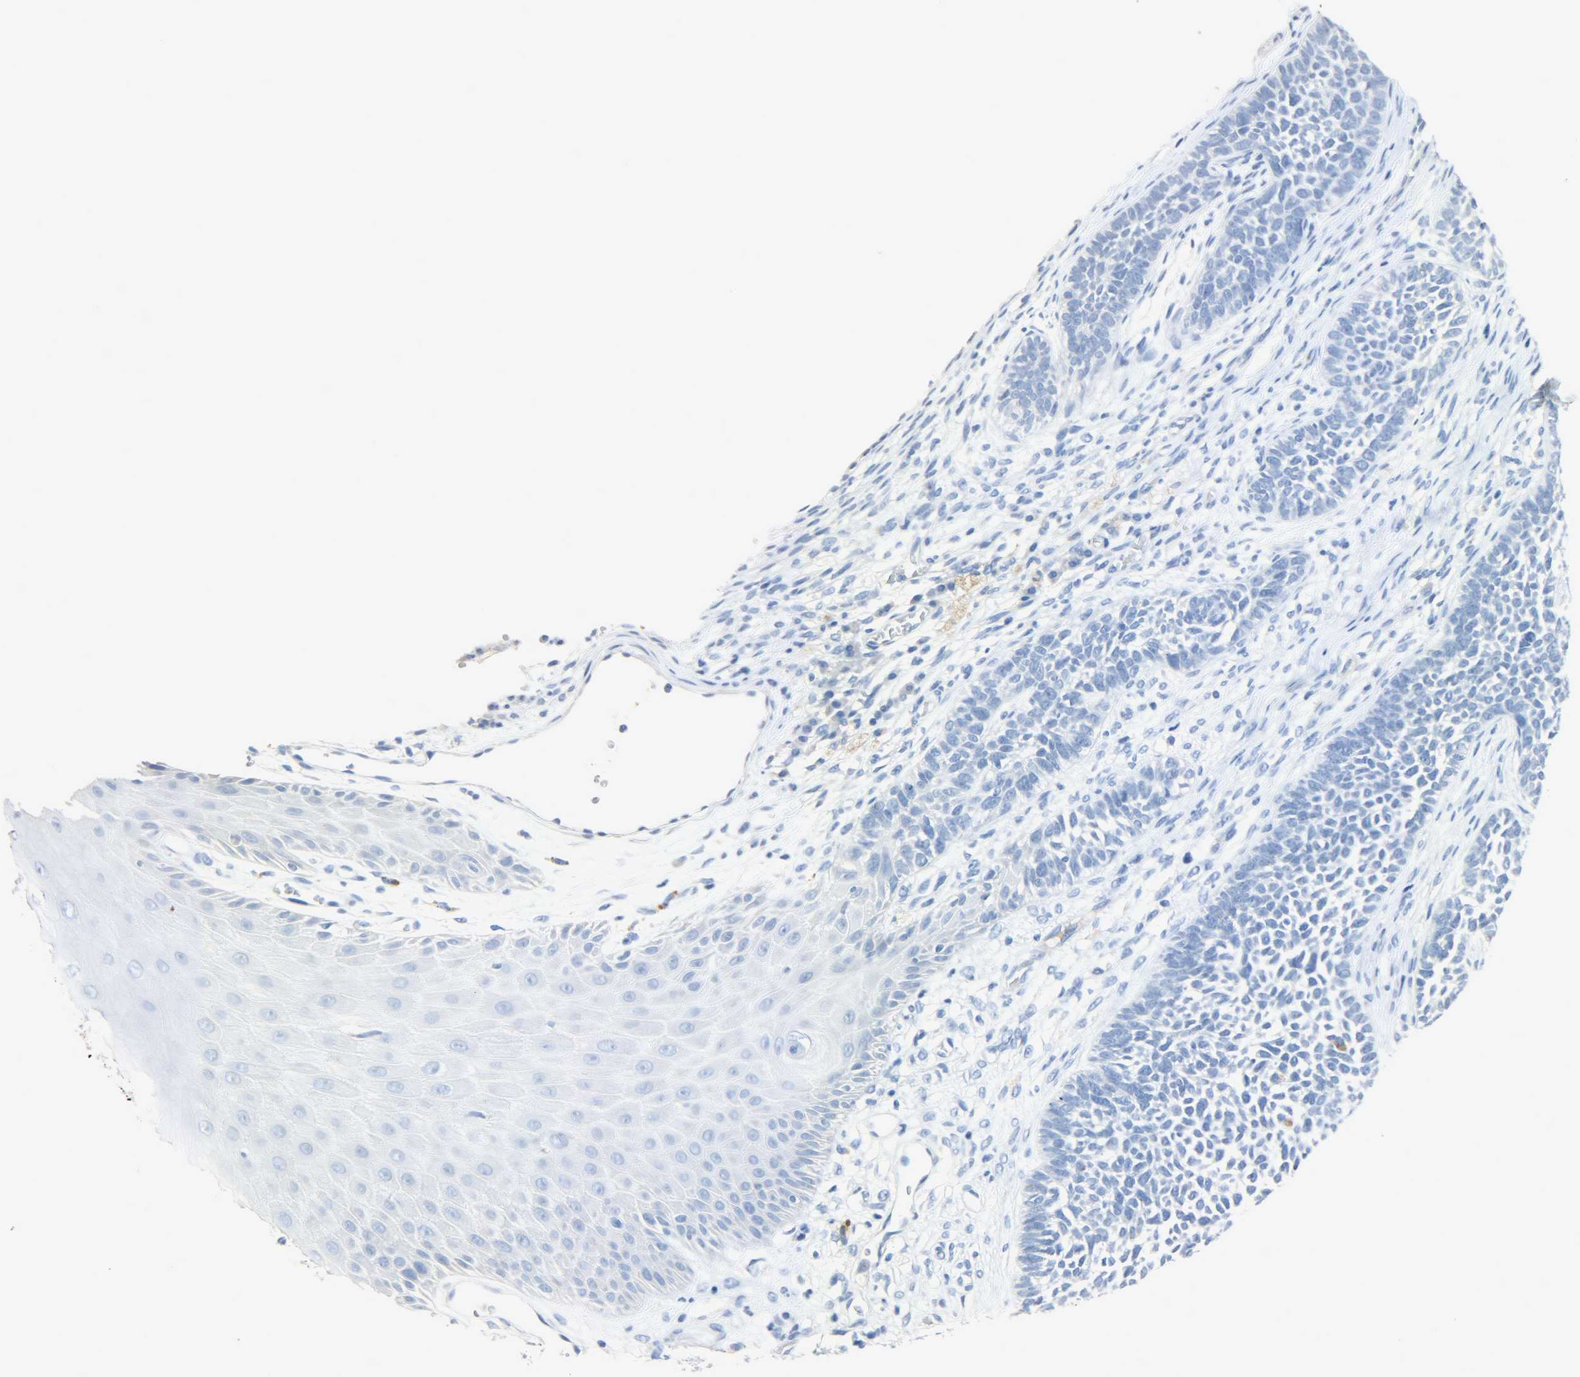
{"staining": {"intensity": "negative", "quantity": "none", "location": "none"}, "tissue": "skin cancer", "cell_type": "Tumor cells", "image_type": "cancer", "snomed": [{"axis": "morphology", "description": "Basal cell carcinoma"}, {"axis": "topography", "description": "Skin"}], "caption": "The image exhibits no staining of tumor cells in skin cancer.", "gene": "CRP", "patient": {"sex": "female", "age": 84}}